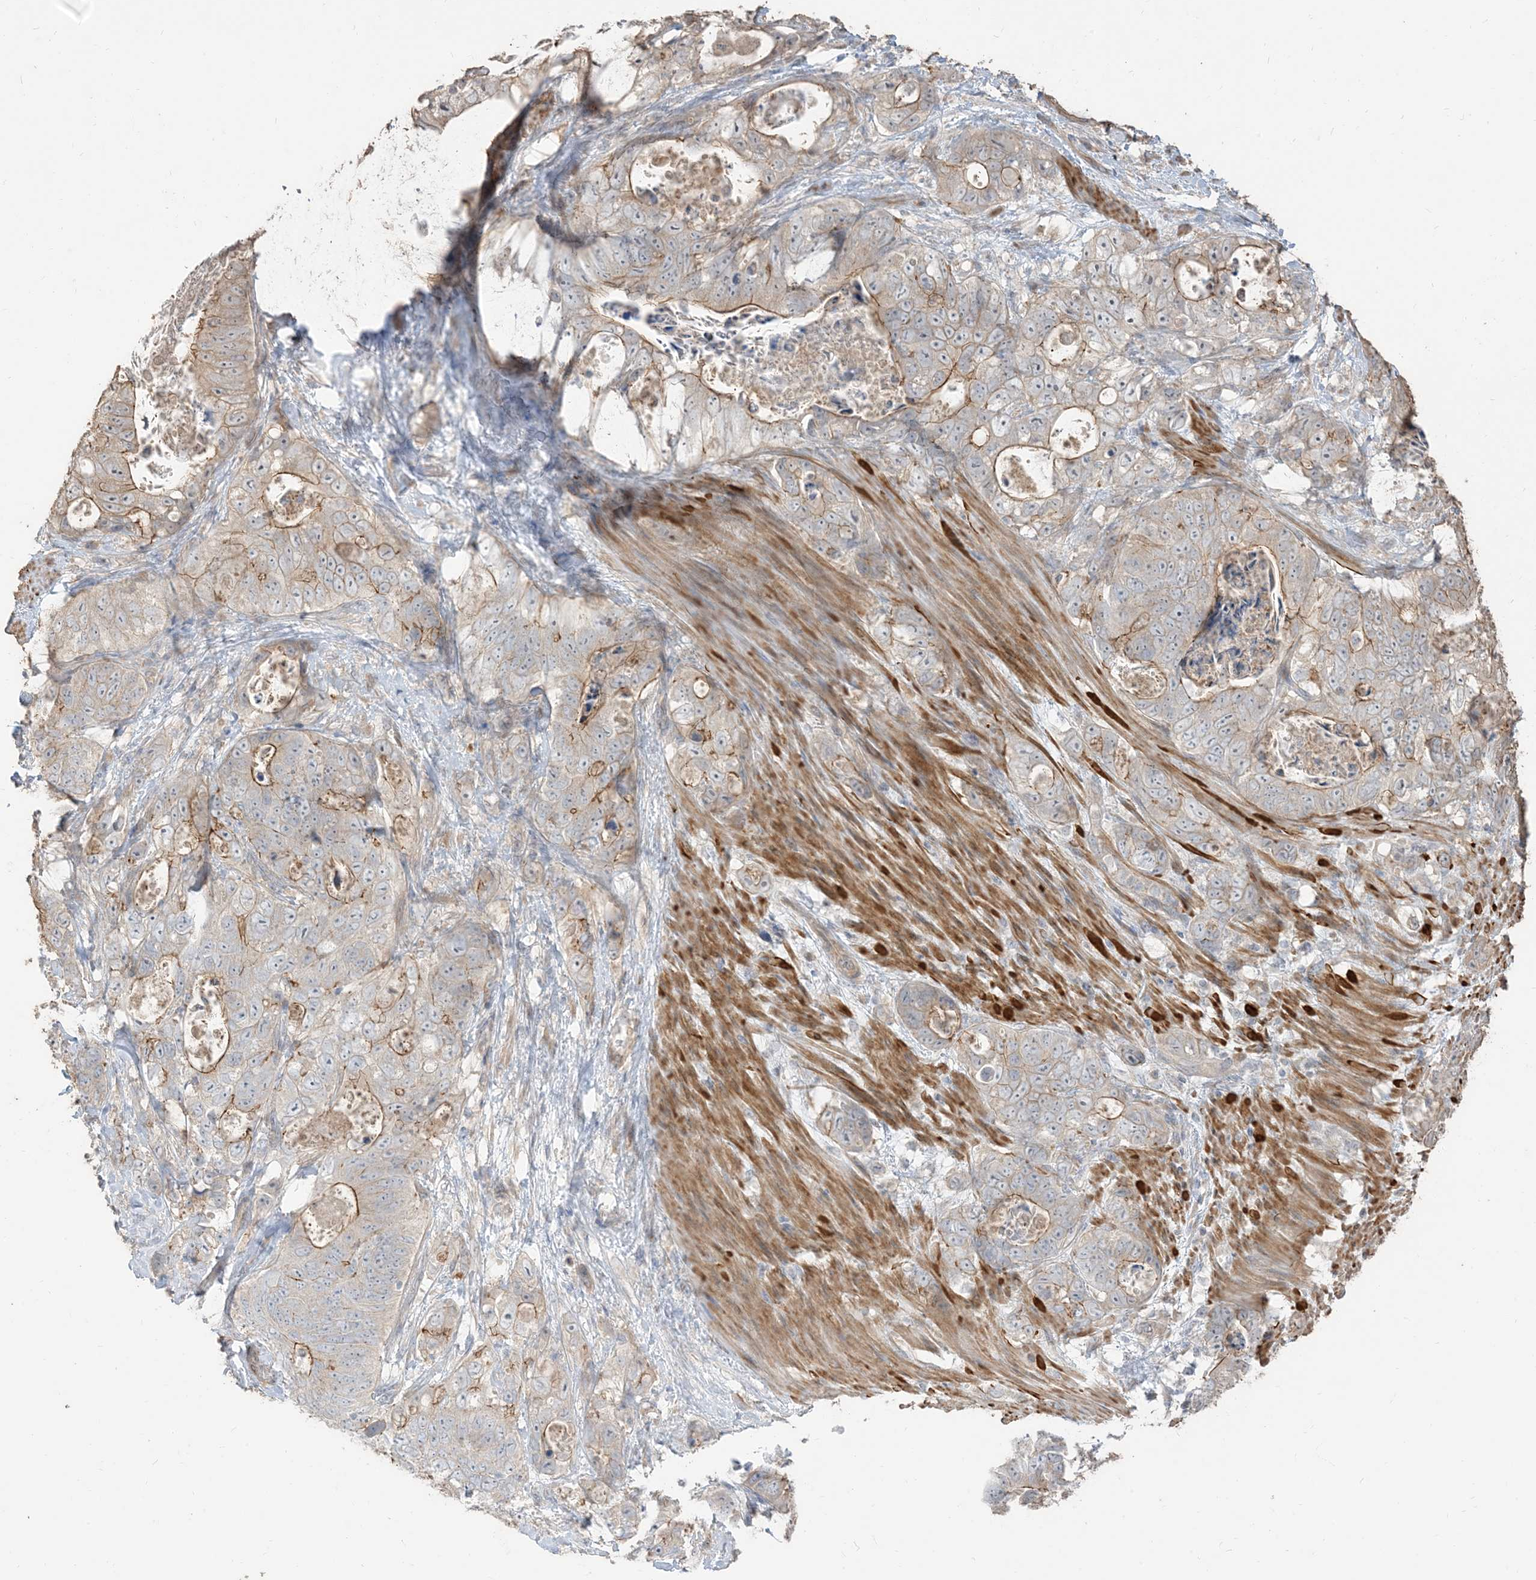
{"staining": {"intensity": "moderate", "quantity": "25%-75%", "location": "cytoplasmic/membranous"}, "tissue": "stomach cancer", "cell_type": "Tumor cells", "image_type": "cancer", "snomed": [{"axis": "morphology", "description": "Normal tissue, NOS"}, {"axis": "morphology", "description": "Adenocarcinoma, NOS"}, {"axis": "topography", "description": "Stomach"}], "caption": "Stomach adenocarcinoma stained with DAB (3,3'-diaminobenzidine) immunohistochemistry (IHC) reveals medium levels of moderate cytoplasmic/membranous expression in approximately 25%-75% of tumor cells.", "gene": "RNF175", "patient": {"sex": "female", "age": 89}}